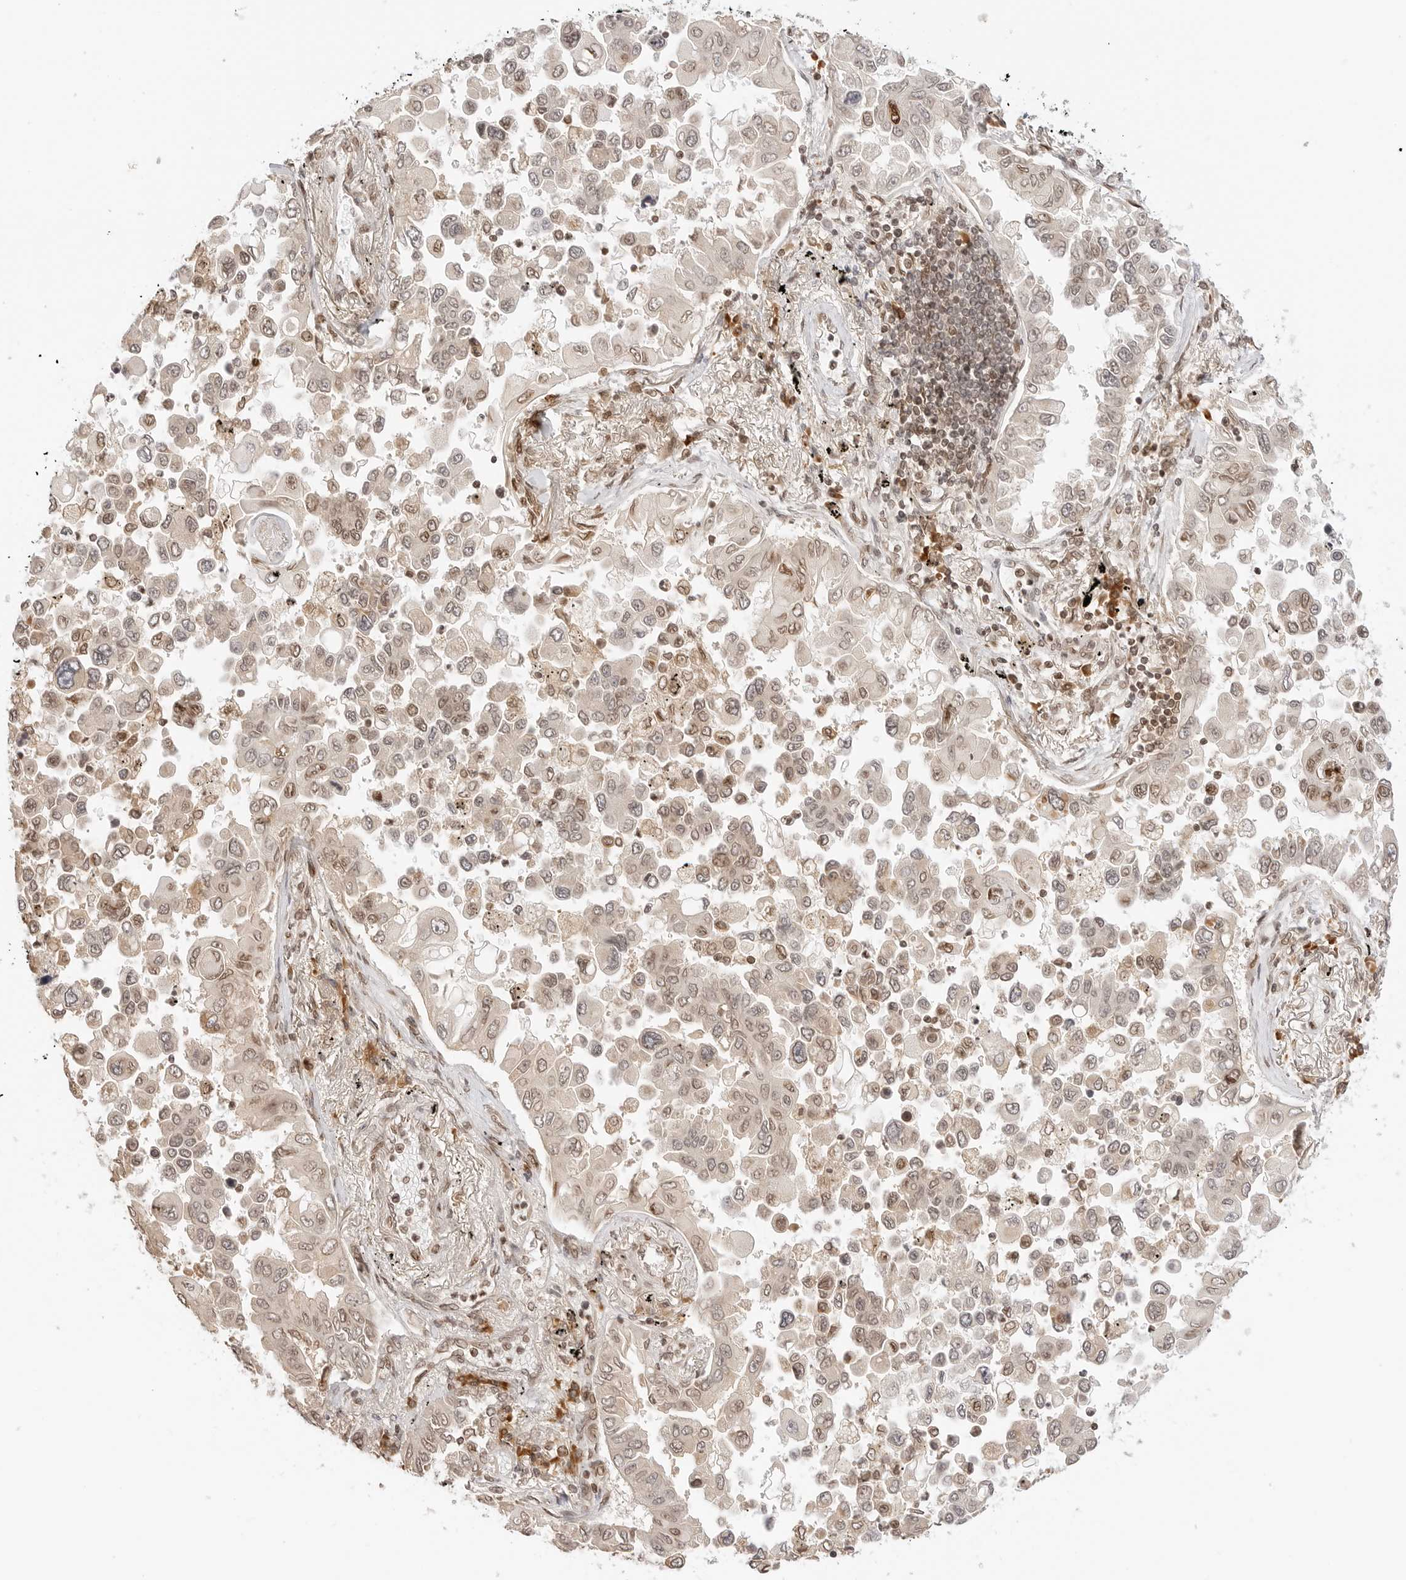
{"staining": {"intensity": "weak", "quantity": ">75%", "location": "nuclear"}, "tissue": "lung cancer", "cell_type": "Tumor cells", "image_type": "cancer", "snomed": [{"axis": "morphology", "description": "Adenocarcinoma, NOS"}, {"axis": "topography", "description": "Lung"}], "caption": "Adenocarcinoma (lung) stained with a protein marker exhibits weak staining in tumor cells.", "gene": "POLH", "patient": {"sex": "female", "age": 67}}